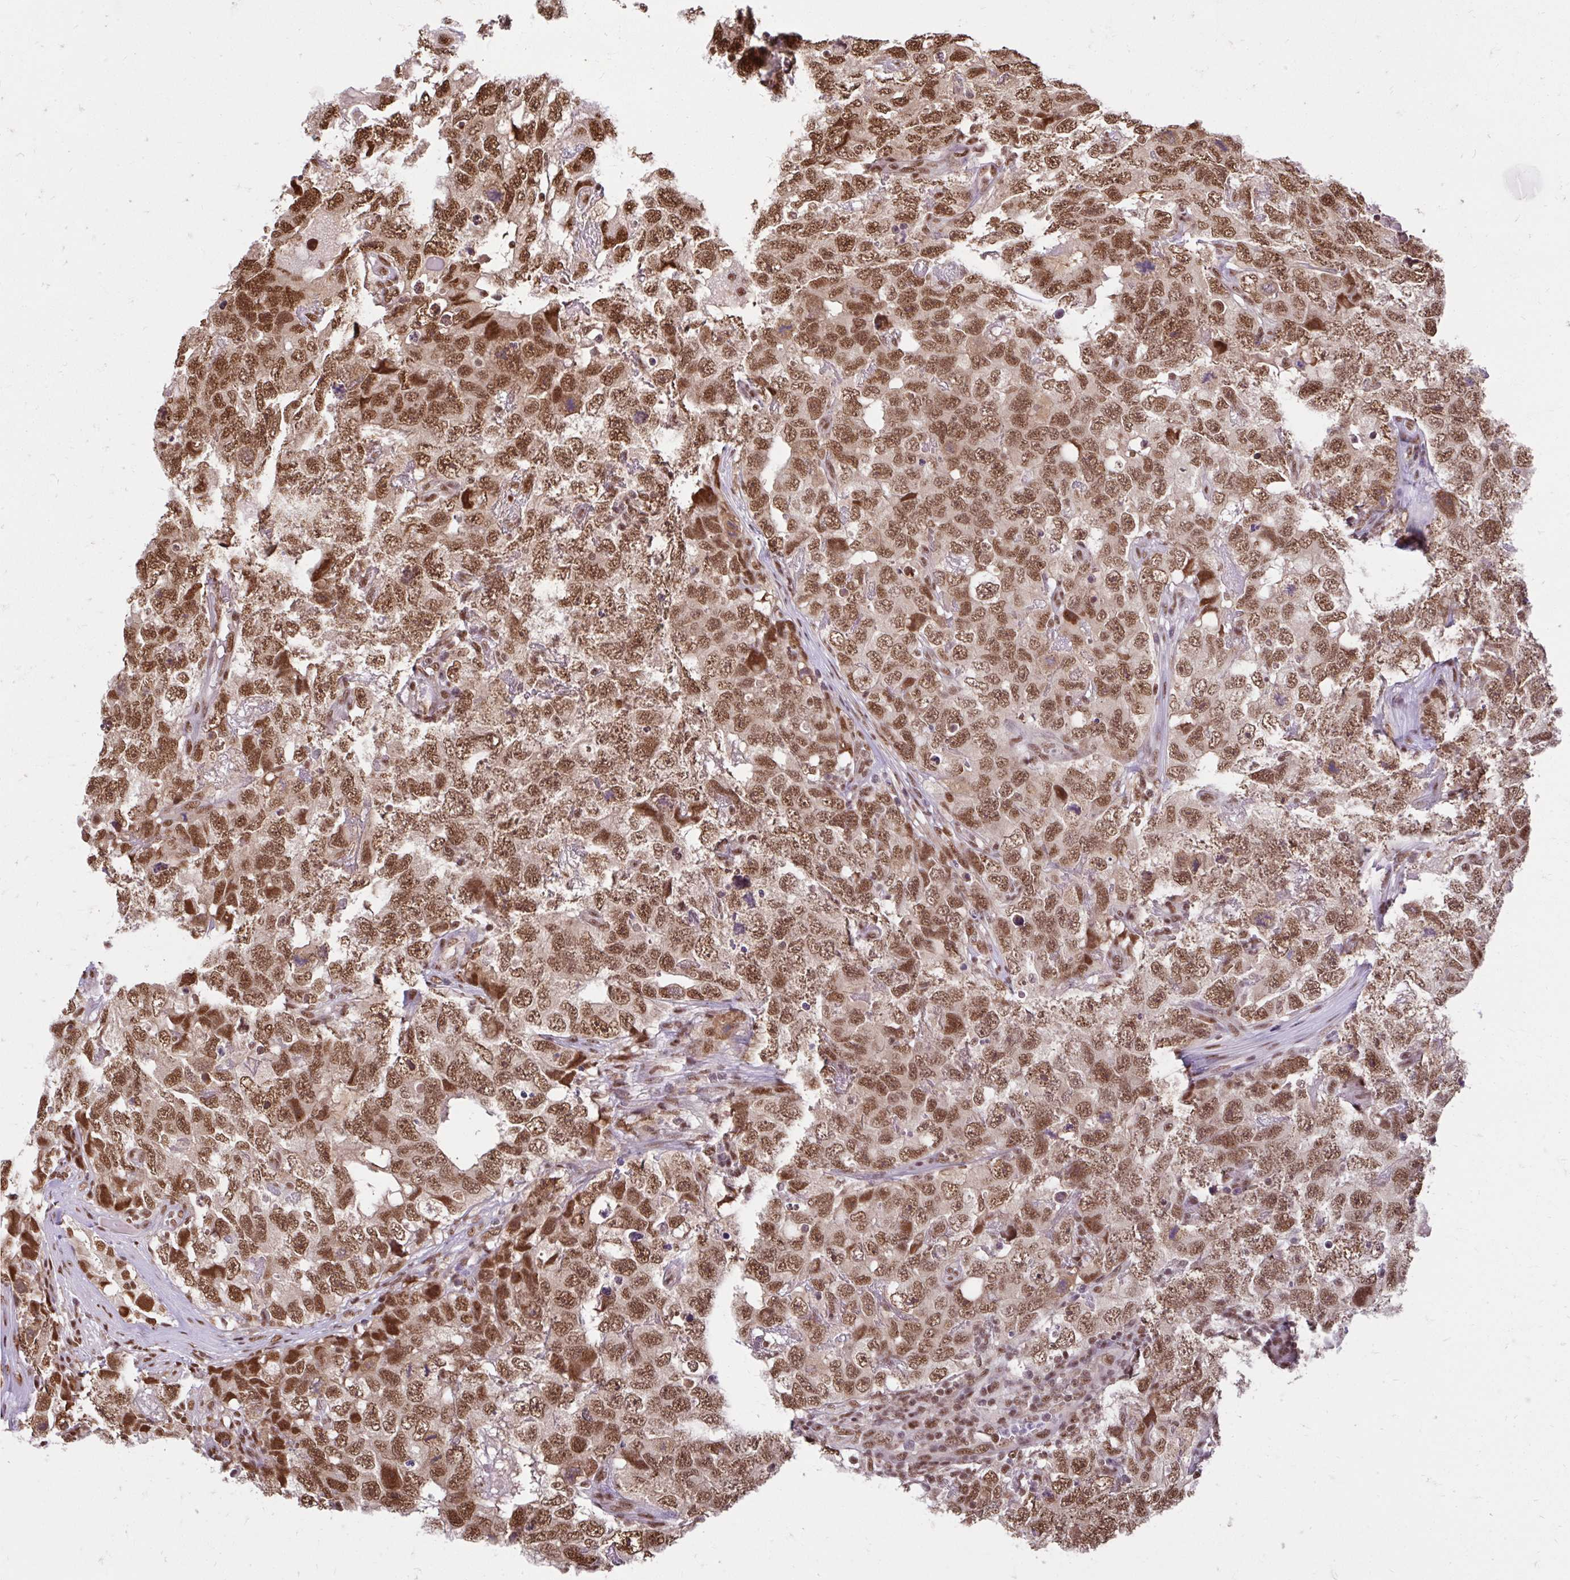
{"staining": {"intensity": "moderate", "quantity": ">75%", "location": "nuclear"}, "tissue": "testis cancer", "cell_type": "Tumor cells", "image_type": "cancer", "snomed": [{"axis": "morphology", "description": "Carcinoma, Embryonal, NOS"}, {"axis": "topography", "description": "Testis"}], "caption": "Moderate nuclear expression is appreciated in about >75% of tumor cells in embryonal carcinoma (testis). (DAB (3,3'-diaminobenzidine) IHC, brown staining for protein, blue staining for nuclei).", "gene": "ABCA9", "patient": {"sex": "male", "age": 22}}